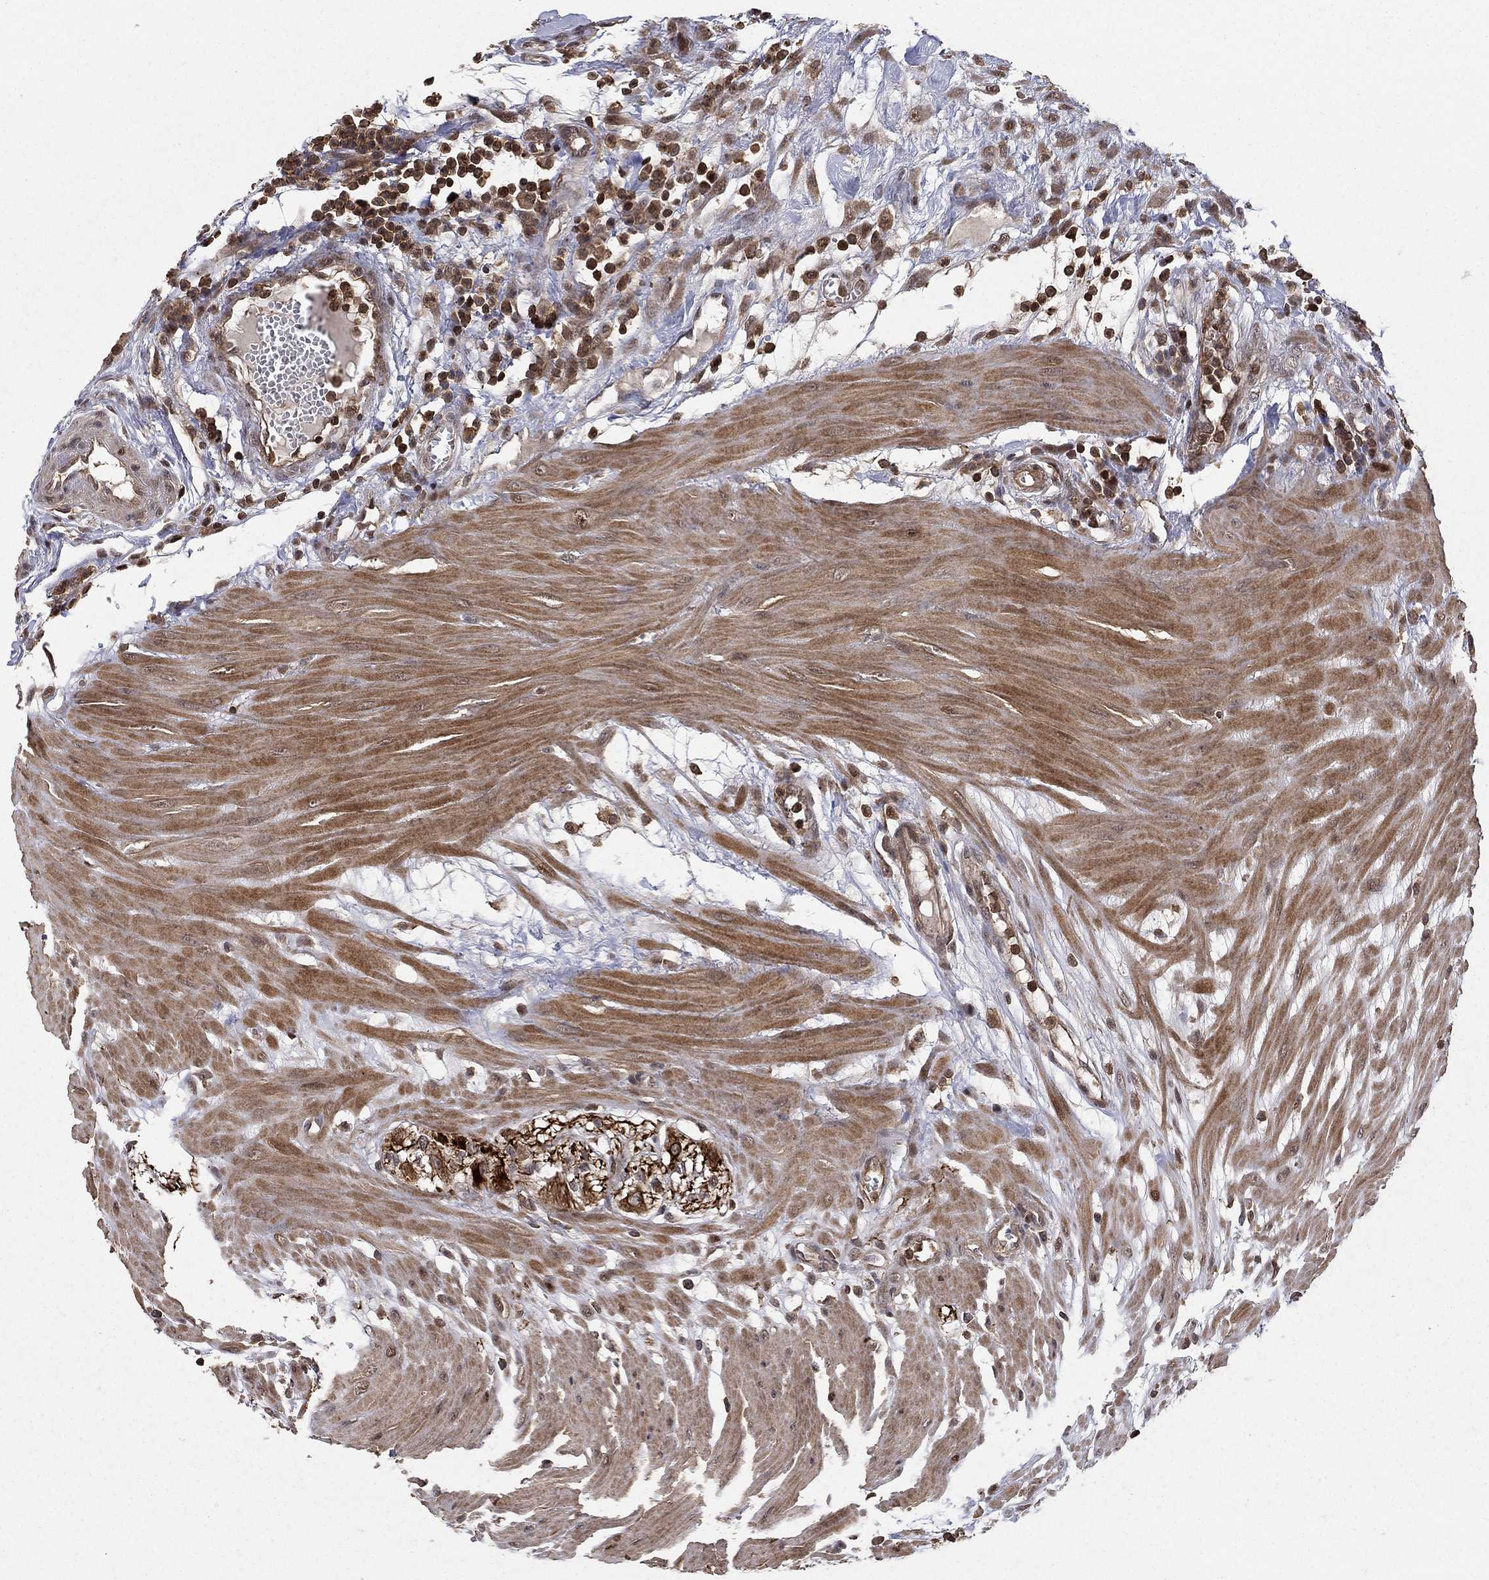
{"staining": {"intensity": "weak", "quantity": ">75%", "location": "cytoplasmic/membranous,nuclear"}, "tissue": "colon", "cell_type": "Endothelial cells", "image_type": "normal", "snomed": [{"axis": "morphology", "description": "Normal tissue, NOS"}, {"axis": "morphology", "description": "Adenocarcinoma, NOS"}, {"axis": "topography", "description": "Colon"}], "caption": "This image demonstrates immunohistochemistry staining of benign human colon, with low weak cytoplasmic/membranous,nuclear staining in approximately >75% of endothelial cells.", "gene": "CCDC66", "patient": {"sex": "male", "age": 65}}